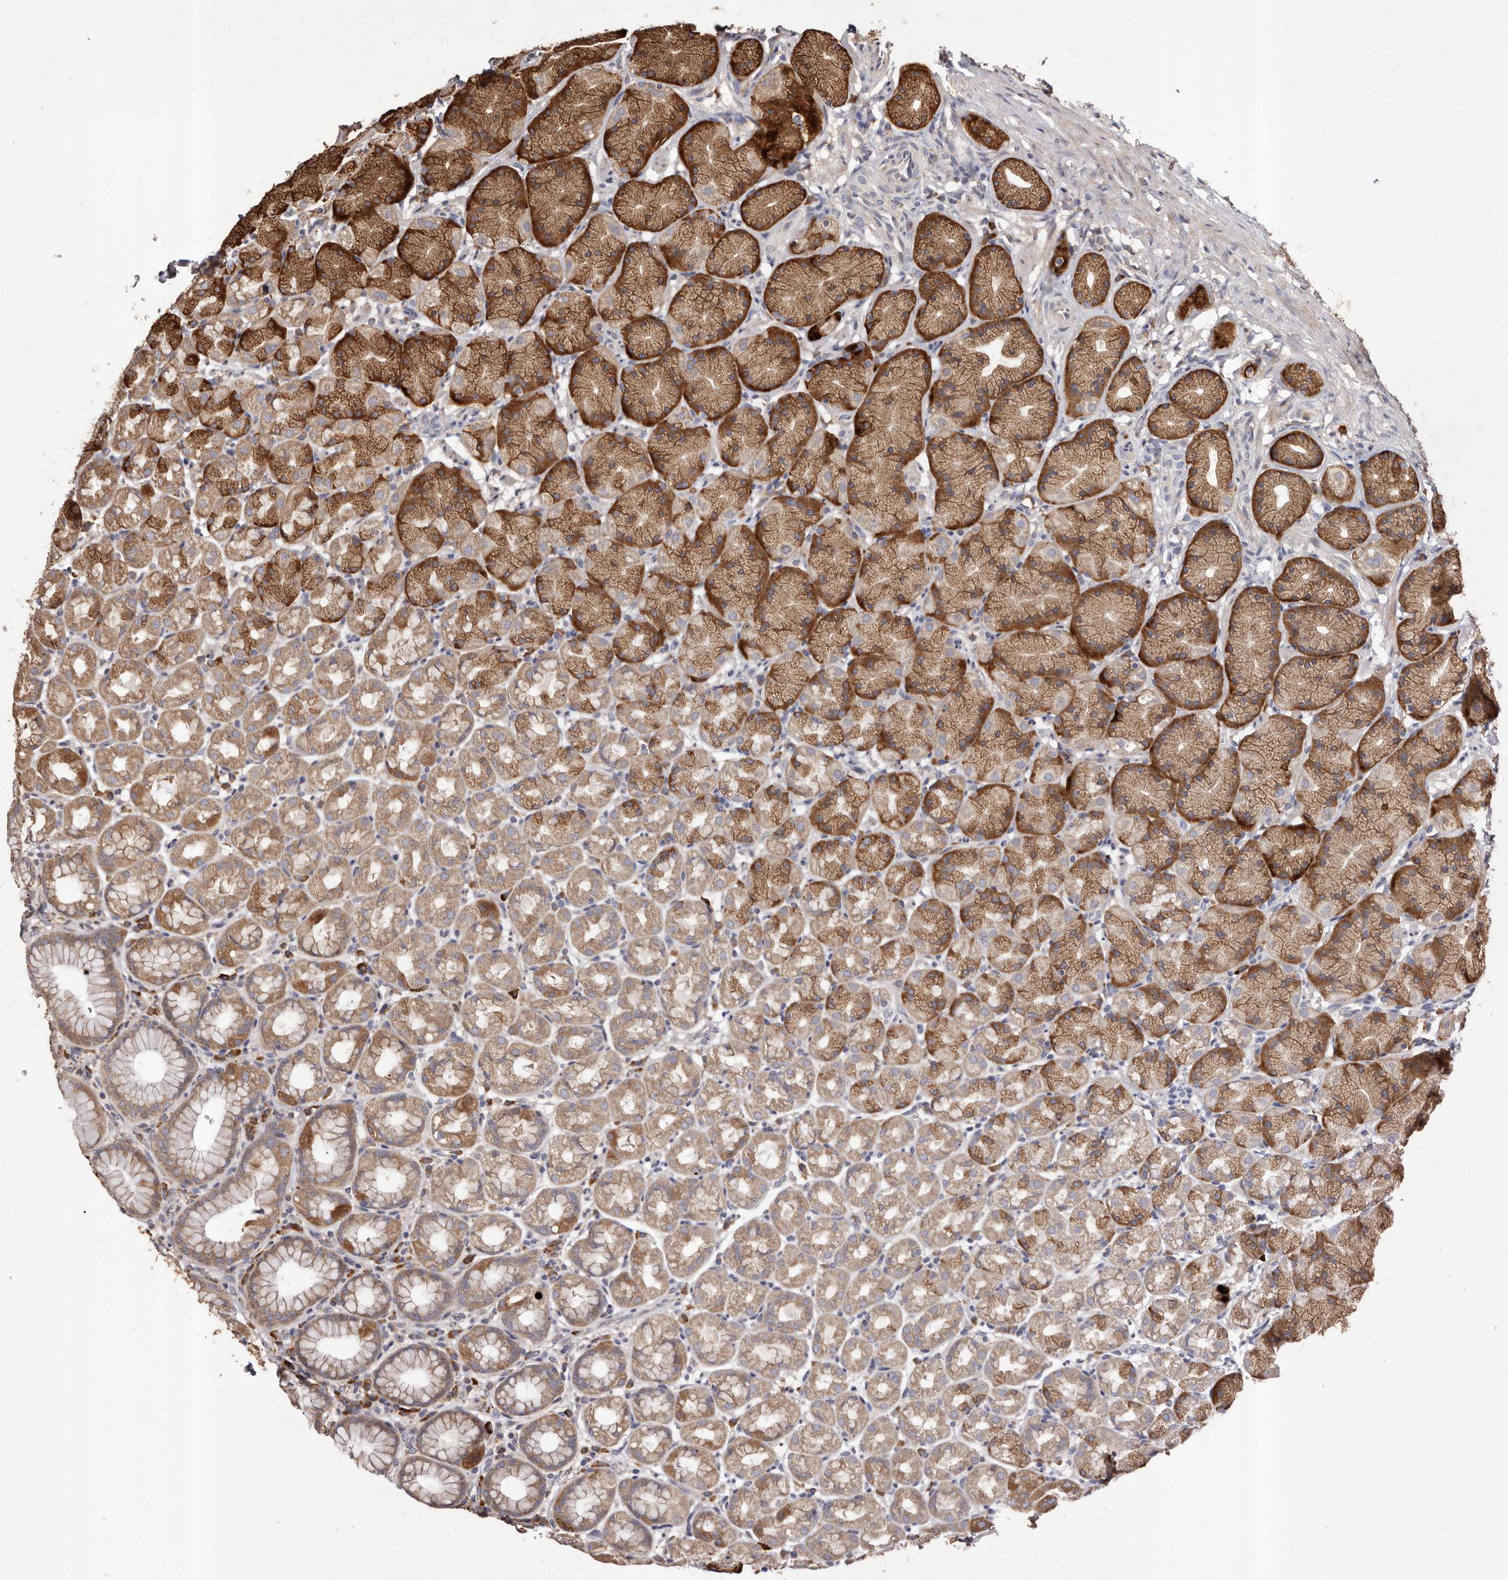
{"staining": {"intensity": "moderate", "quantity": ">75%", "location": "cytoplasmic/membranous"}, "tissue": "stomach", "cell_type": "Glandular cells", "image_type": "normal", "snomed": [{"axis": "morphology", "description": "Normal tissue, NOS"}, {"axis": "topography", "description": "Stomach"}], "caption": "IHC (DAB) staining of unremarkable human stomach displays moderate cytoplasmic/membranous protein positivity in approximately >75% of glandular cells.", "gene": "STEAP2", "patient": {"sex": "male", "age": 42}}